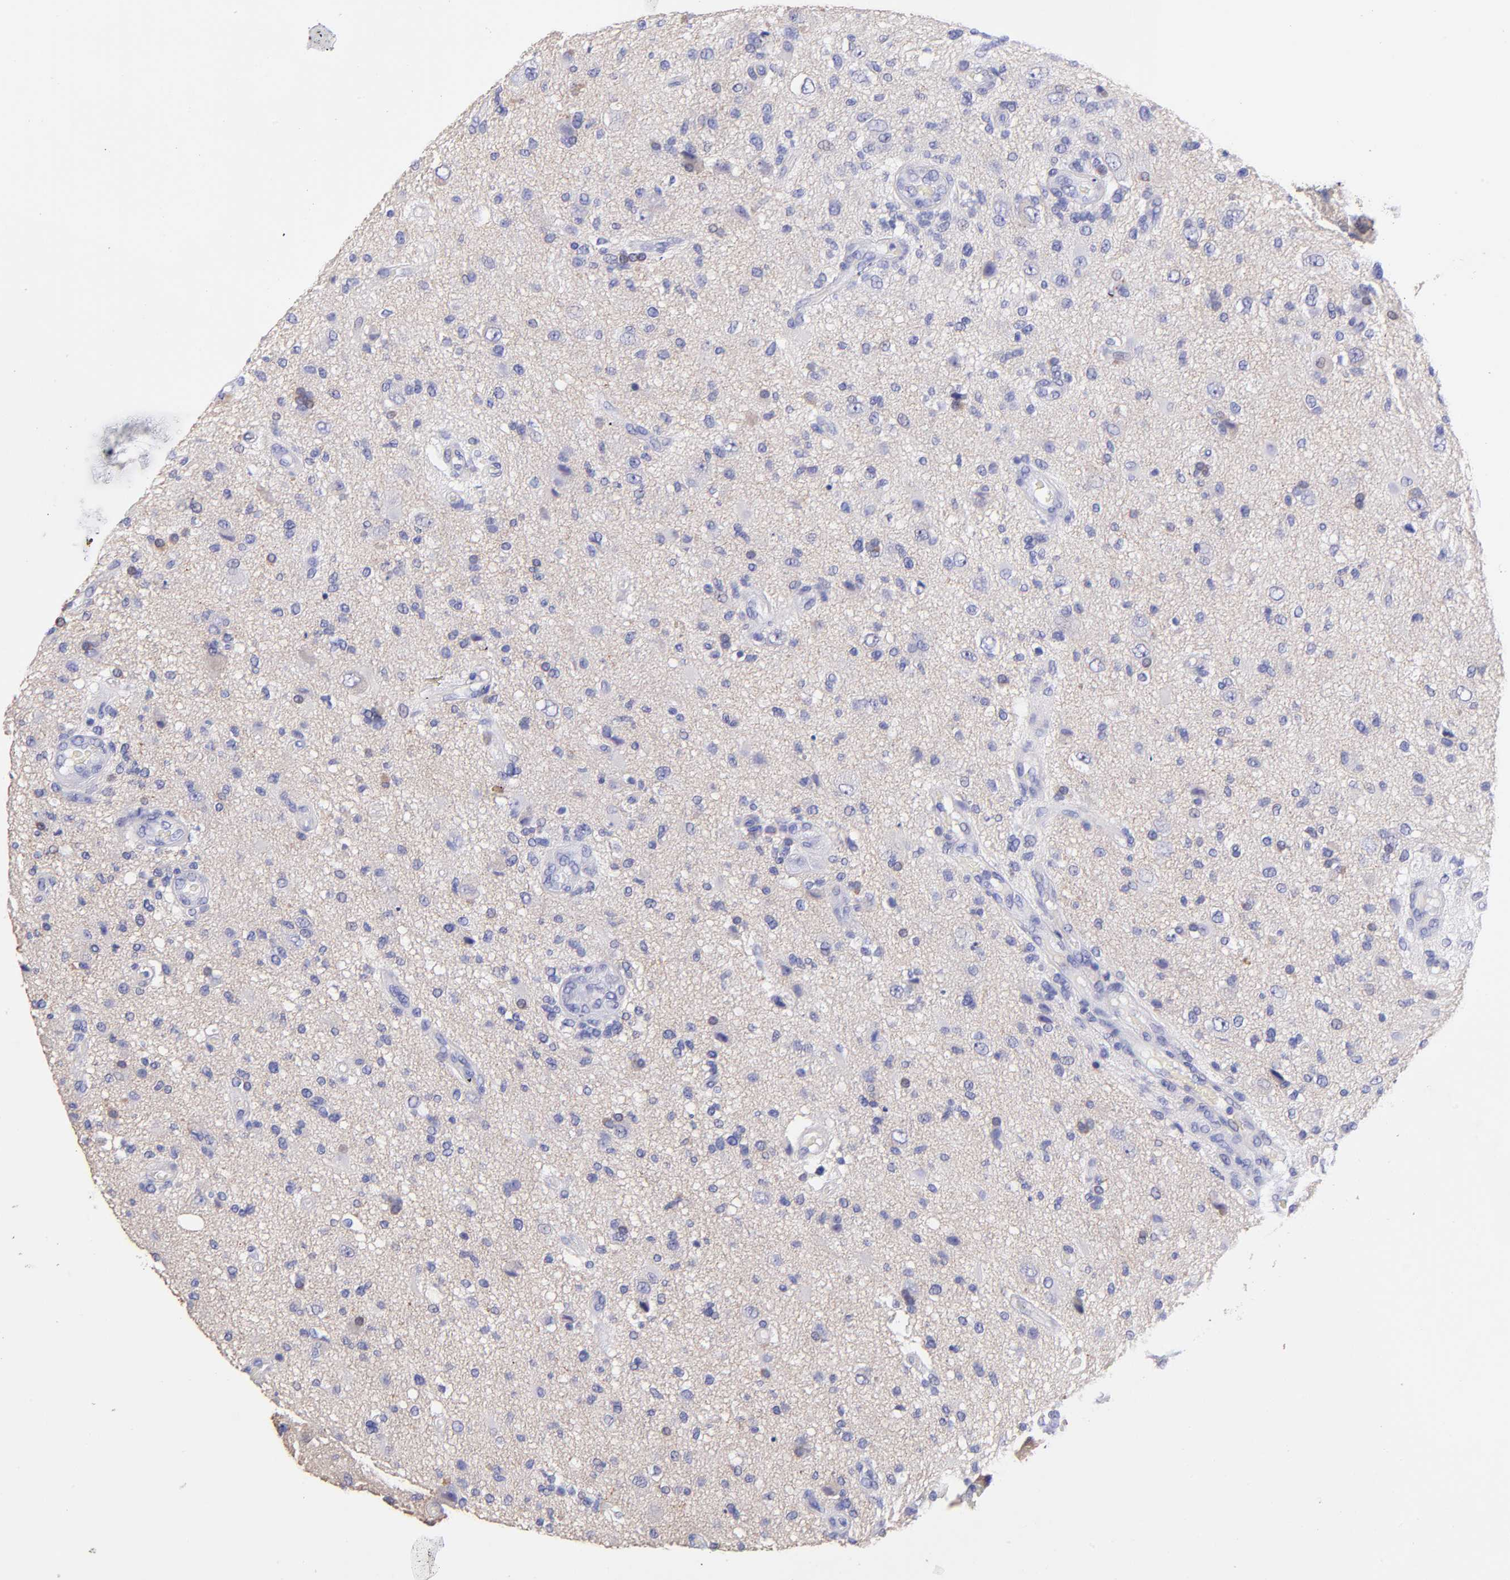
{"staining": {"intensity": "negative", "quantity": "none", "location": "none"}, "tissue": "glioma", "cell_type": "Tumor cells", "image_type": "cancer", "snomed": [{"axis": "morphology", "description": "Normal tissue, NOS"}, {"axis": "morphology", "description": "Glioma, malignant, High grade"}, {"axis": "topography", "description": "Cerebral cortex"}], "caption": "Histopathology image shows no significant protein expression in tumor cells of glioma. Nuclei are stained in blue.", "gene": "RAB3B", "patient": {"sex": "male", "age": 75}}